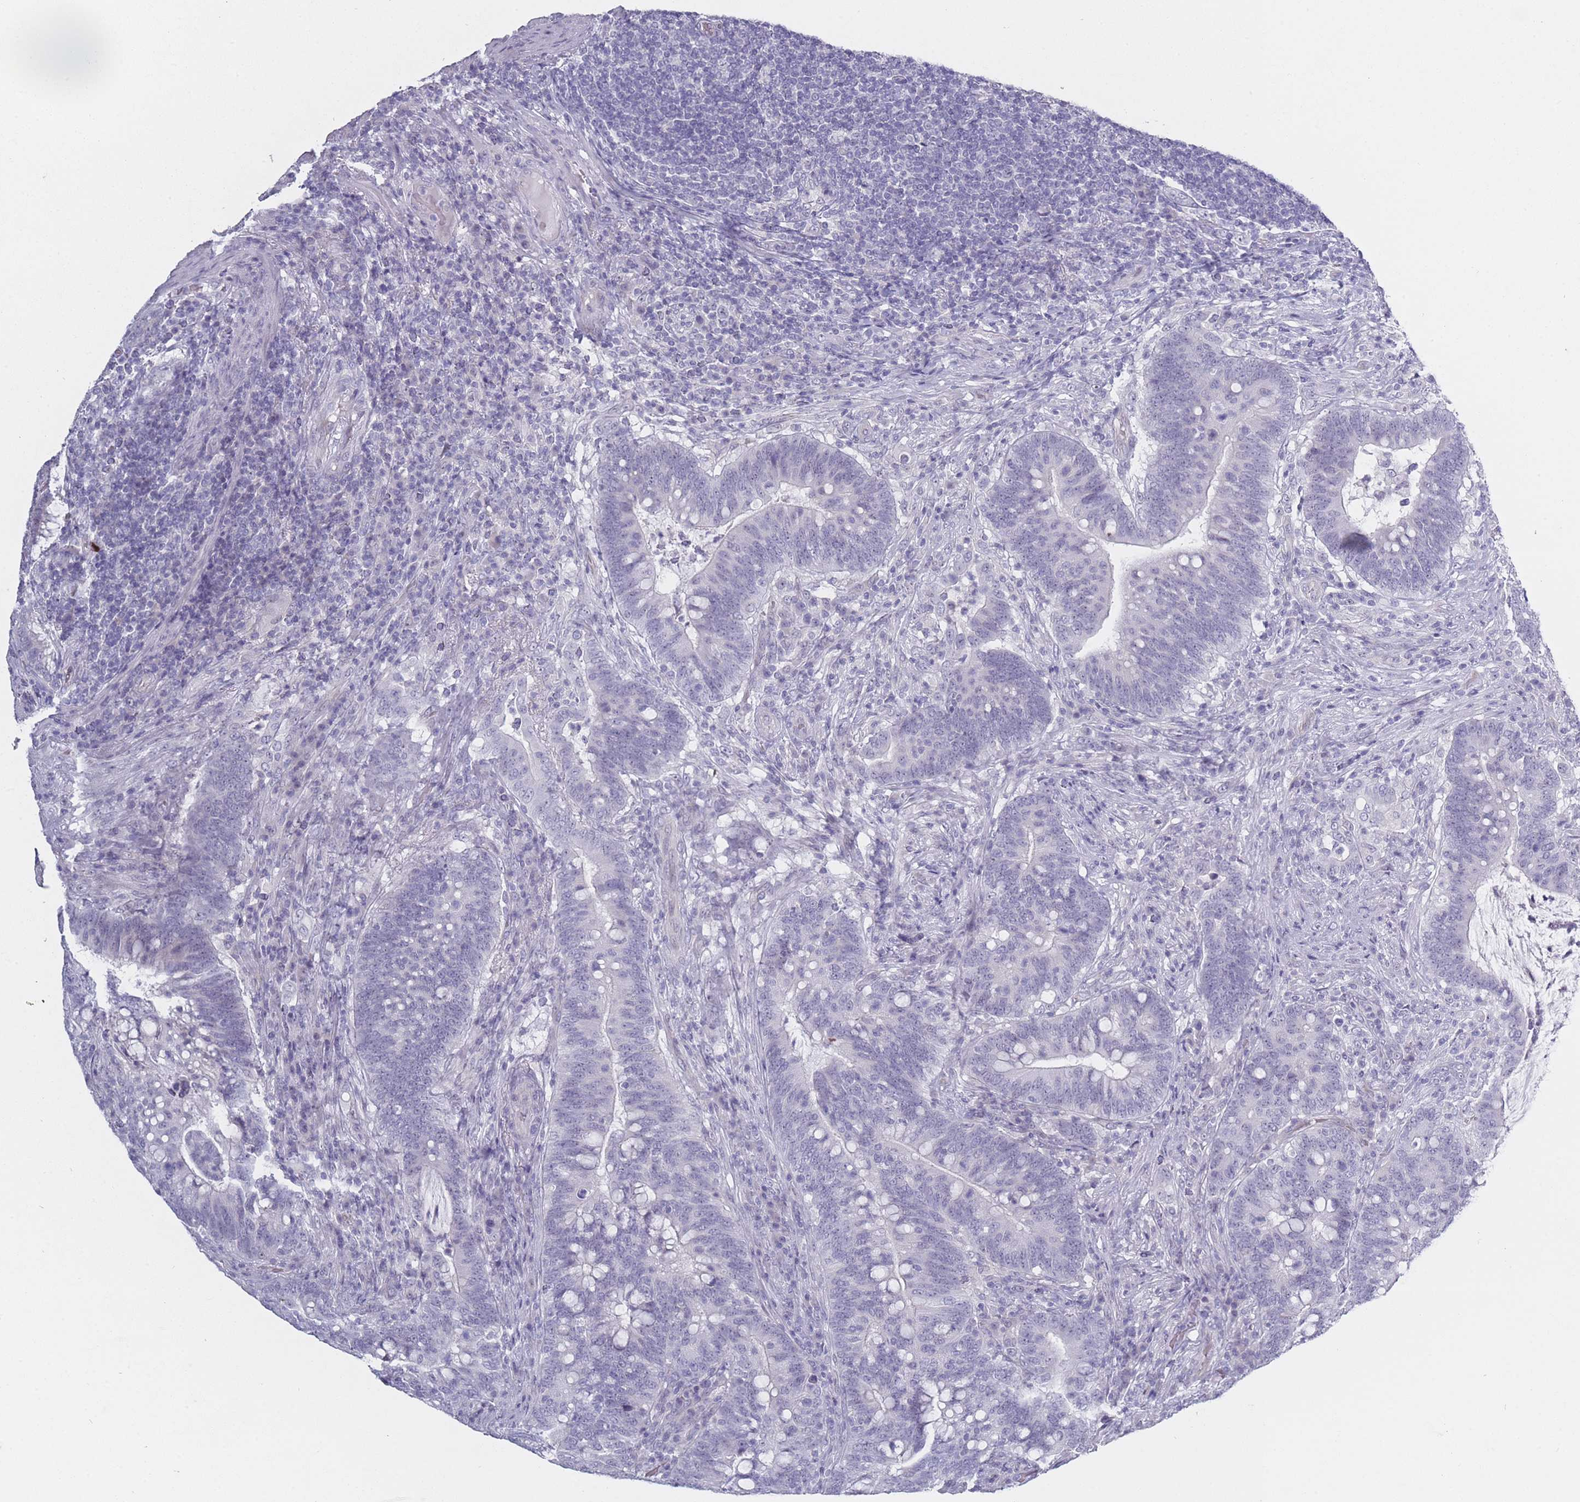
{"staining": {"intensity": "negative", "quantity": "none", "location": "none"}, "tissue": "colorectal cancer", "cell_type": "Tumor cells", "image_type": "cancer", "snomed": [{"axis": "morphology", "description": "Normal tissue, NOS"}, {"axis": "morphology", "description": "Adenocarcinoma, NOS"}, {"axis": "topography", "description": "Colon"}], "caption": "The image exhibits no significant staining in tumor cells of colorectal adenocarcinoma.", "gene": "ROS1", "patient": {"sex": "female", "age": 66}}